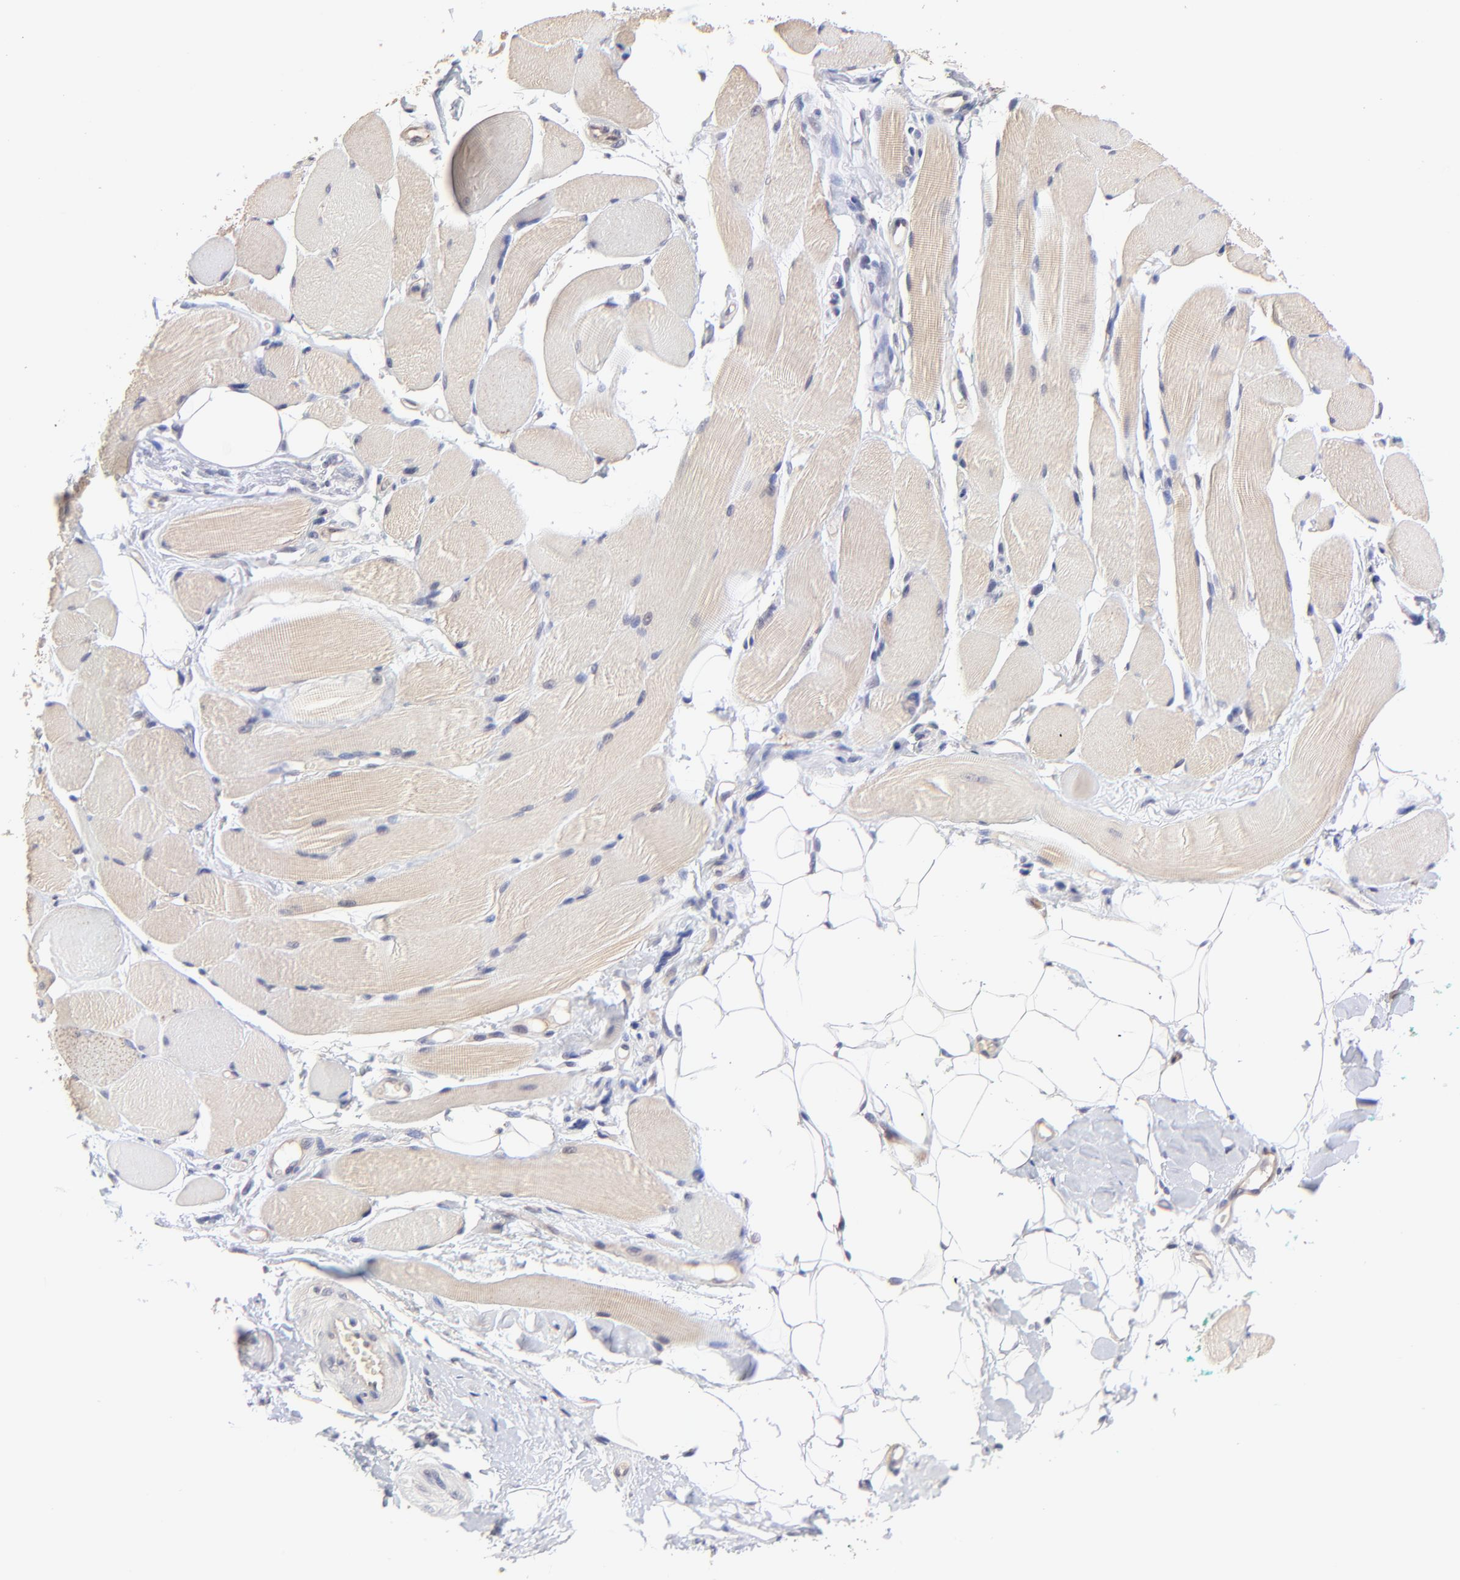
{"staining": {"intensity": "weak", "quantity": ">75%", "location": "cytoplasmic/membranous"}, "tissue": "skeletal muscle", "cell_type": "Myocytes", "image_type": "normal", "snomed": [{"axis": "morphology", "description": "Normal tissue, NOS"}, {"axis": "topography", "description": "Skeletal muscle"}, {"axis": "topography", "description": "Peripheral nerve tissue"}], "caption": "High-power microscopy captured an immunohistochemistry (IHC) photomicrograph of unremarkable skeletal muscle, revealing weak cytoplasmic/membranous staining in approximately >75% of myocytes.", "gene": "ZNF747", "patient": {"sex": "female", "age": 84}}